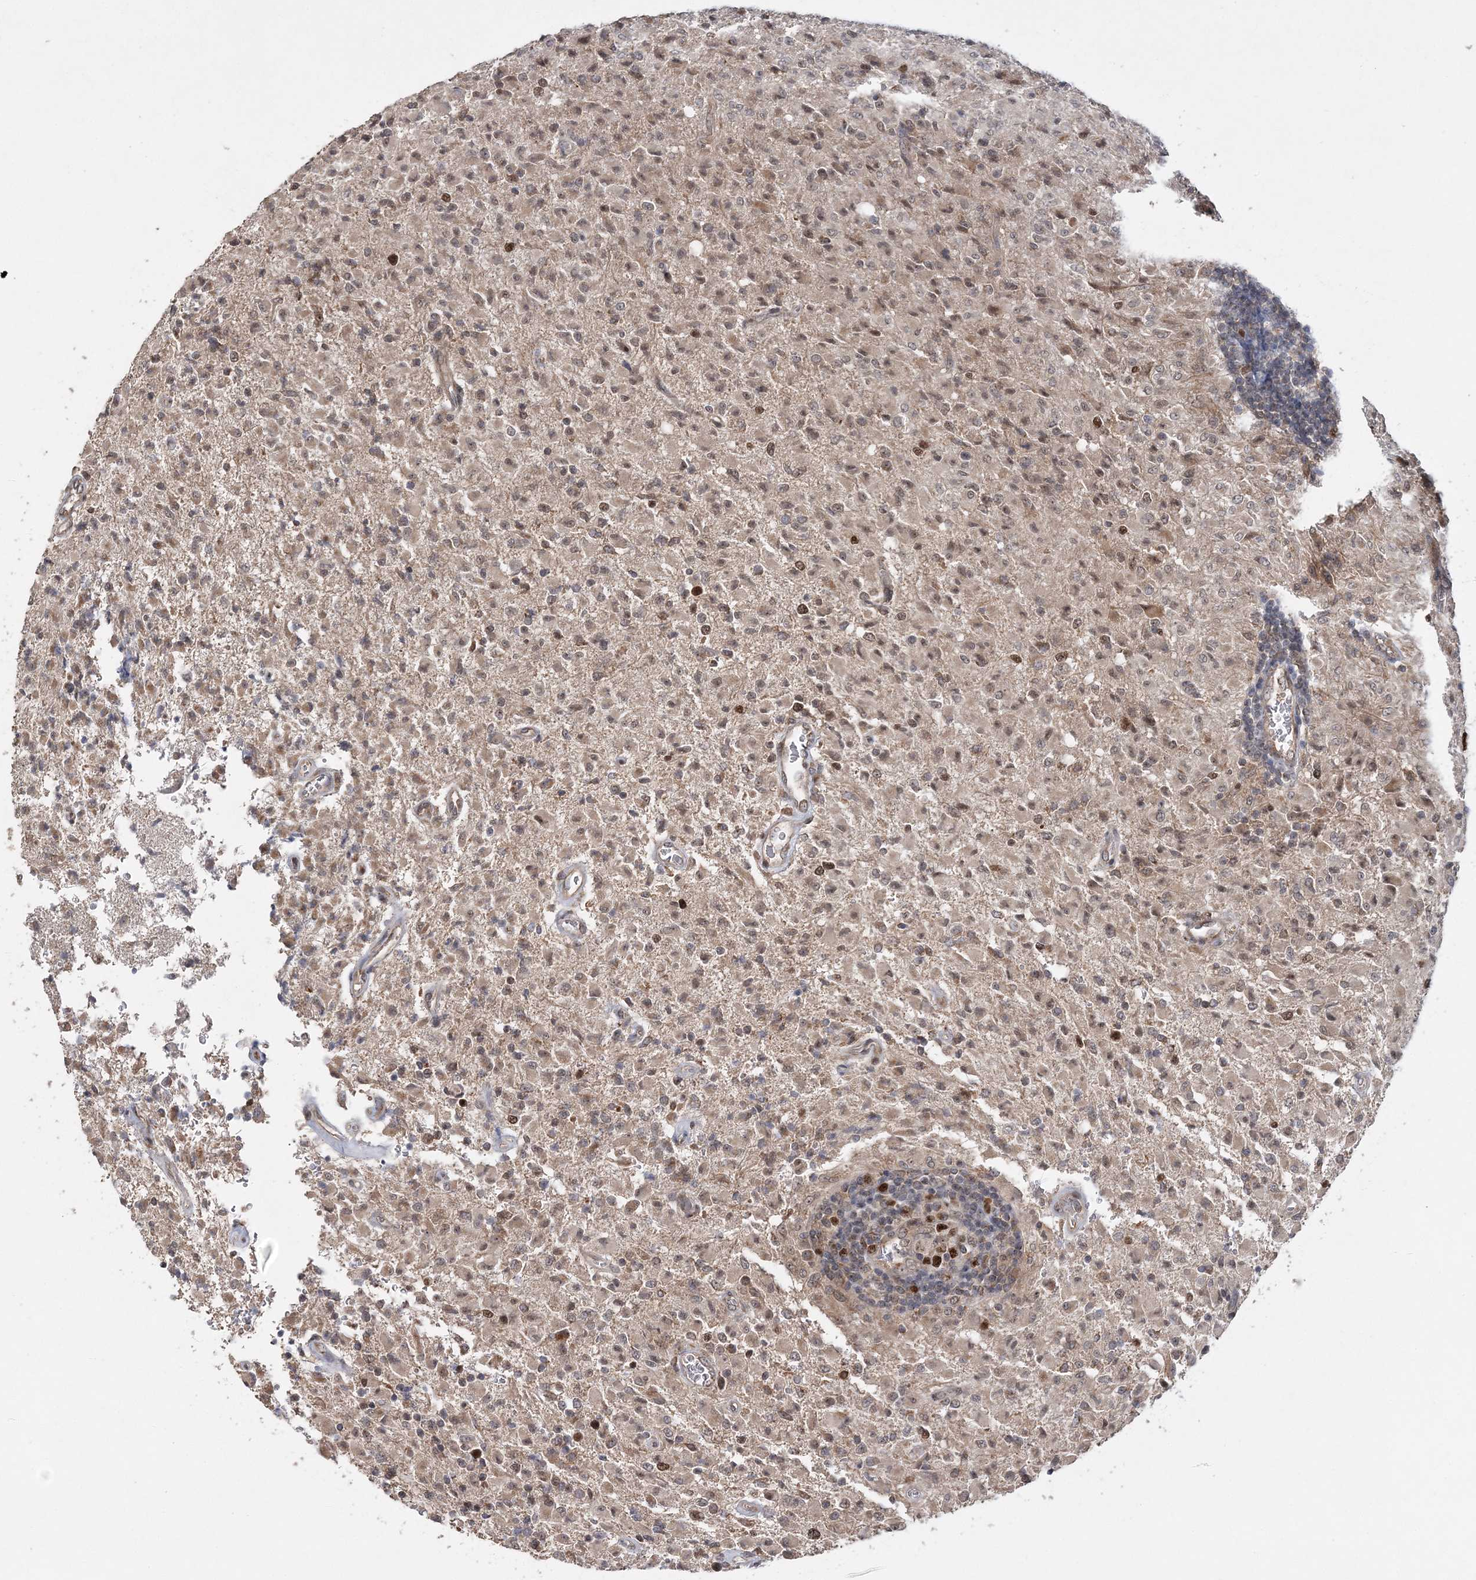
{"staining": {"intensity": "moderate", "quantity": "<25%", "location": "cytoplasmic/membranous,nuclear"}, "tissue": "glioma", "cell_type": "Tumor cells", "image_type": "cancer", "snomed": [{"axis": "morphology", "description": "Glioma, malignant, High grade"}, {"axis": "topography", "description": "Brain"}], "caption": "This is an image of immunohistochemistry staining of malignant glioma (high-grade), which shows moderate staining in the cytoplasmic/membranous and nuclear of tumor cells.", "gene": "KIF4A", "patient": {"sex": "female", "age": 57}}